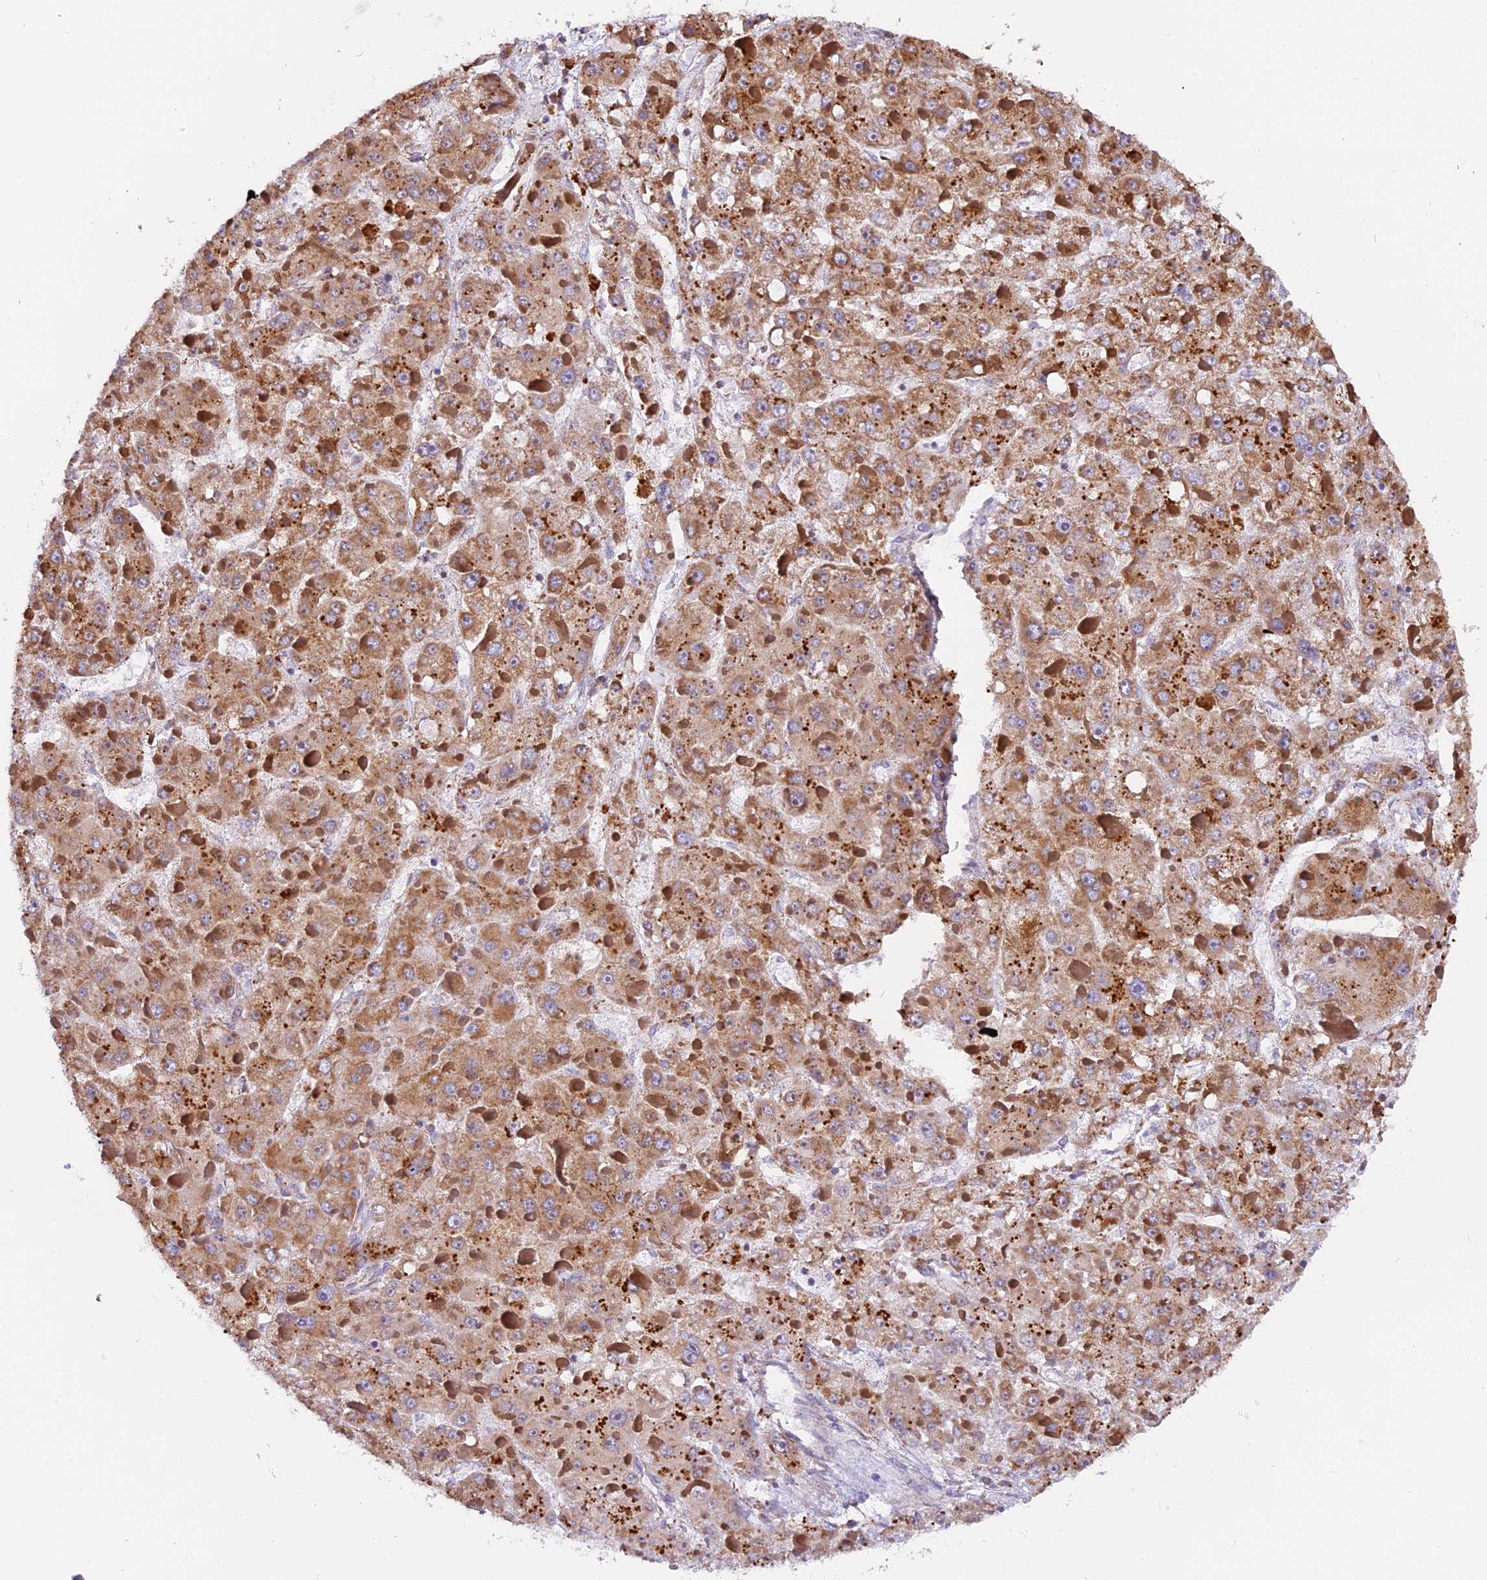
{"staining": {"intensity": "moderate", "quantity": ">75%", "location": "cytoplasmic/membranous"}, "tissue": "liver cancer", "cell_type": "Tumor cells", "image_type": "cancer", "snomed": [{"axis": "morphology", "description": "Carcinoma, Hepatocellular, NOS"}, {"axis": "topography", "description": "Liver"}], "caption": "A high-resolution image shows immunohistochemistry staining of hepatocellular carcinoma (liver), which demonstrates moderate cytoplasmic/membranous staining in about >75% of tumor cells.", "gene": "NDUFA8", "patient": {"sex": "female", "age": 73}}